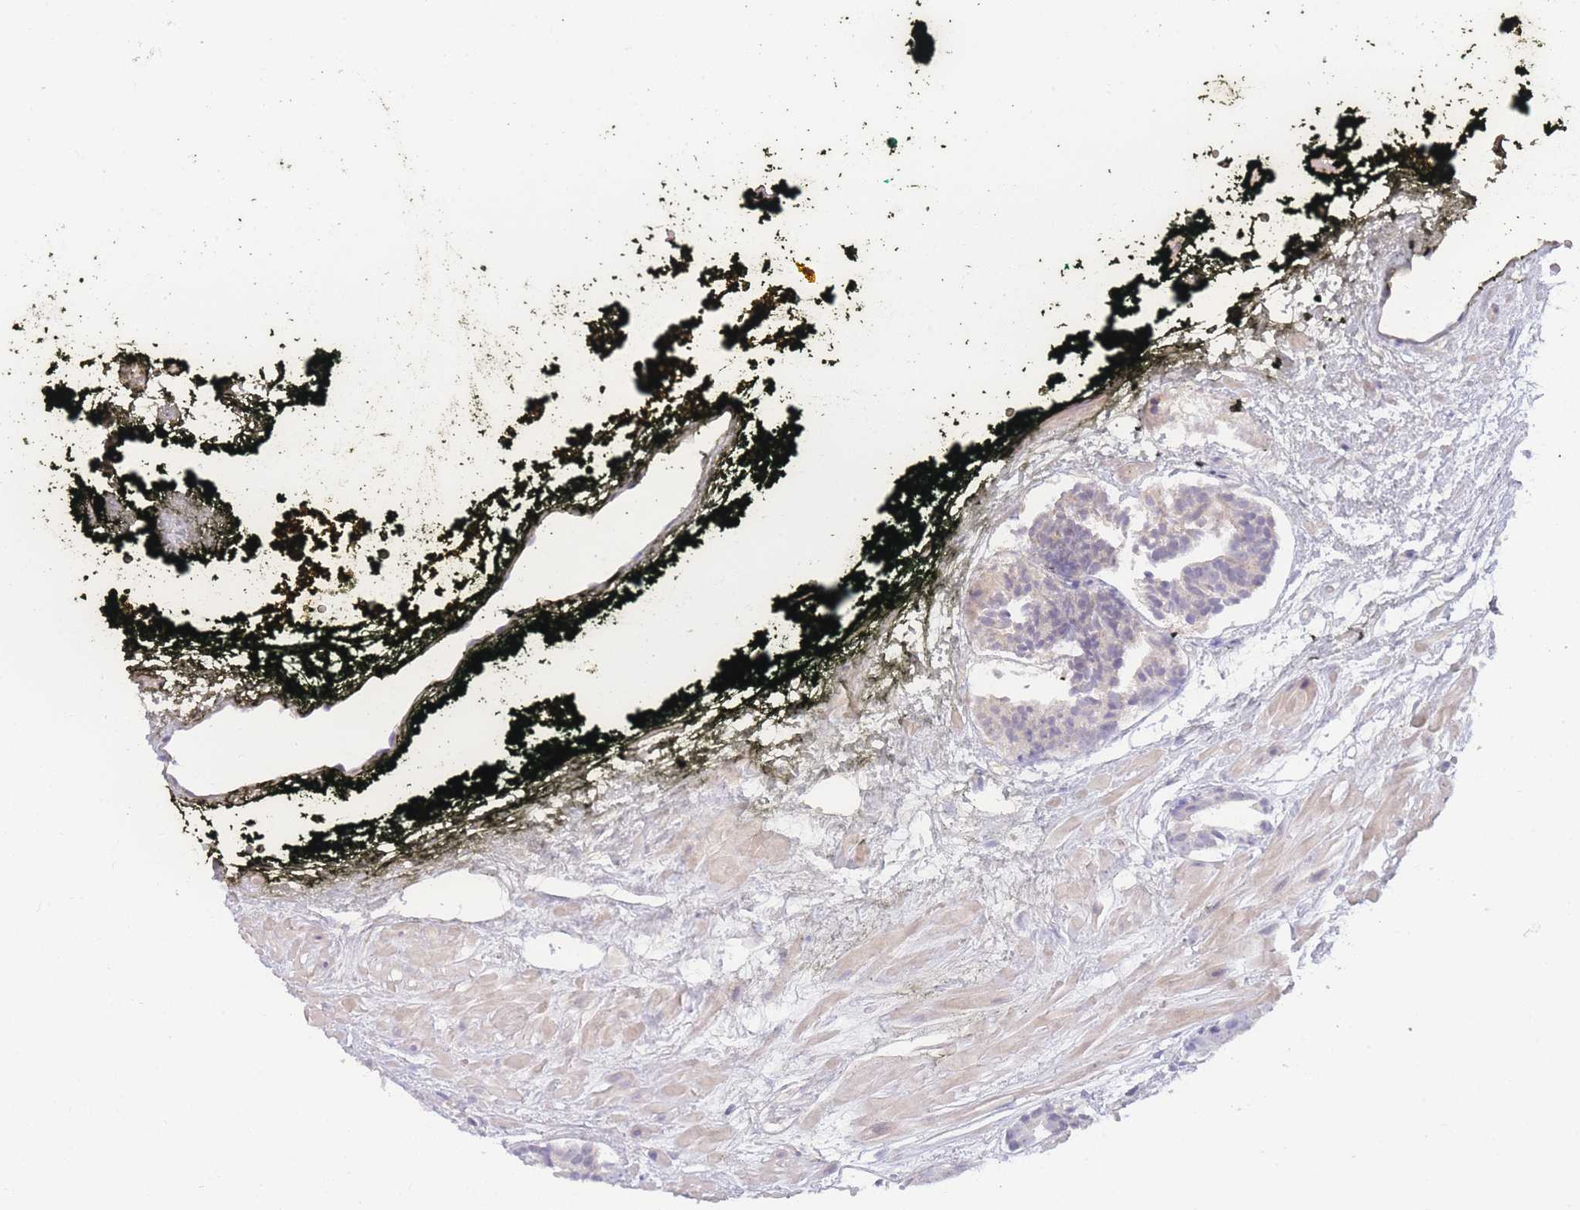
{"staining": {"intensity": "negative", "quantity": "none", "location": "none"}, "tissue": "prostate cancer", "cell_type": "Tumor cells", "image_type": "cancer", "snomed": [{"axis": "morphology", "description": "Adenocarcinoma, High grade"}, {"axis": "topography", "description": "Prostate"}], "caption": "A micrograph of high-grade adenocarcinoma (prostate) stained for a protein demonstrates no brown staining in tumor cells. (DAB (3,3'-diaminobenzidine) IHC with hematoxylin counter stain).", "gene": "SPHKAP", "patient": {"sex": "male", "age": 71}}